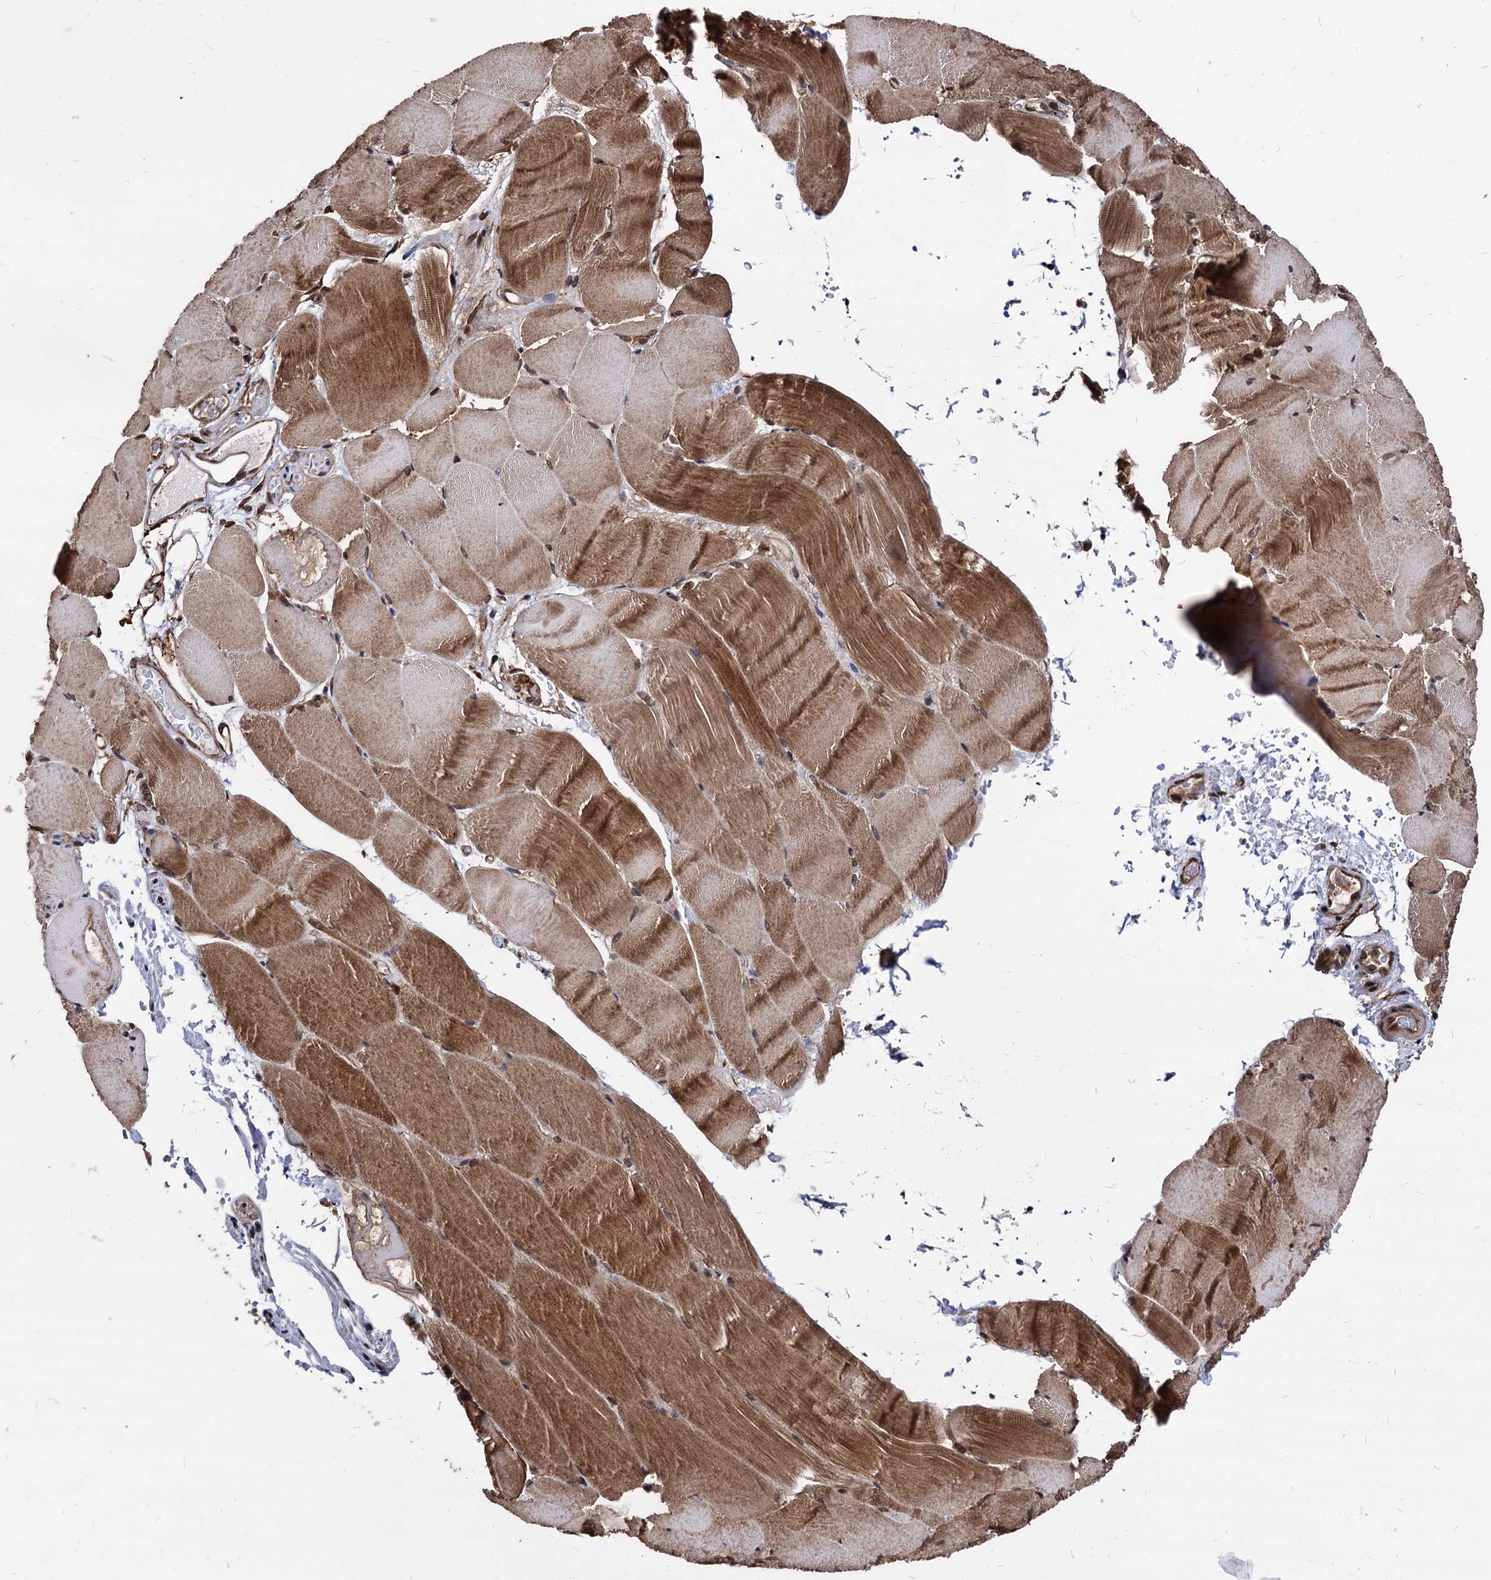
{"staining": {"intensity": "moderate", "quantity": ">75%", "location": "cytoplasmic/membranous,nuclear"}, "tissue": "skeletal muscle", "cell_type": "Myocytes", "image_type": "normal", "snomed": [{"axis": "morphology", "description": "Normal tissue, NOS"}, {"axis": "topography", "description": "Skeletal muscle"}, {"axis": "topography", "description": "Parathyroid gland"}], "caption": "Immunohistochemistry of normal human skeletal muscle exhibits medium levels of moderate cytoplasmic/membranous,nuclear staining in about >75% of myocytes. Nuclei are stained in blue.", "gene": "ANKRD12", "patient": {"sex": "female", "age": 37}}